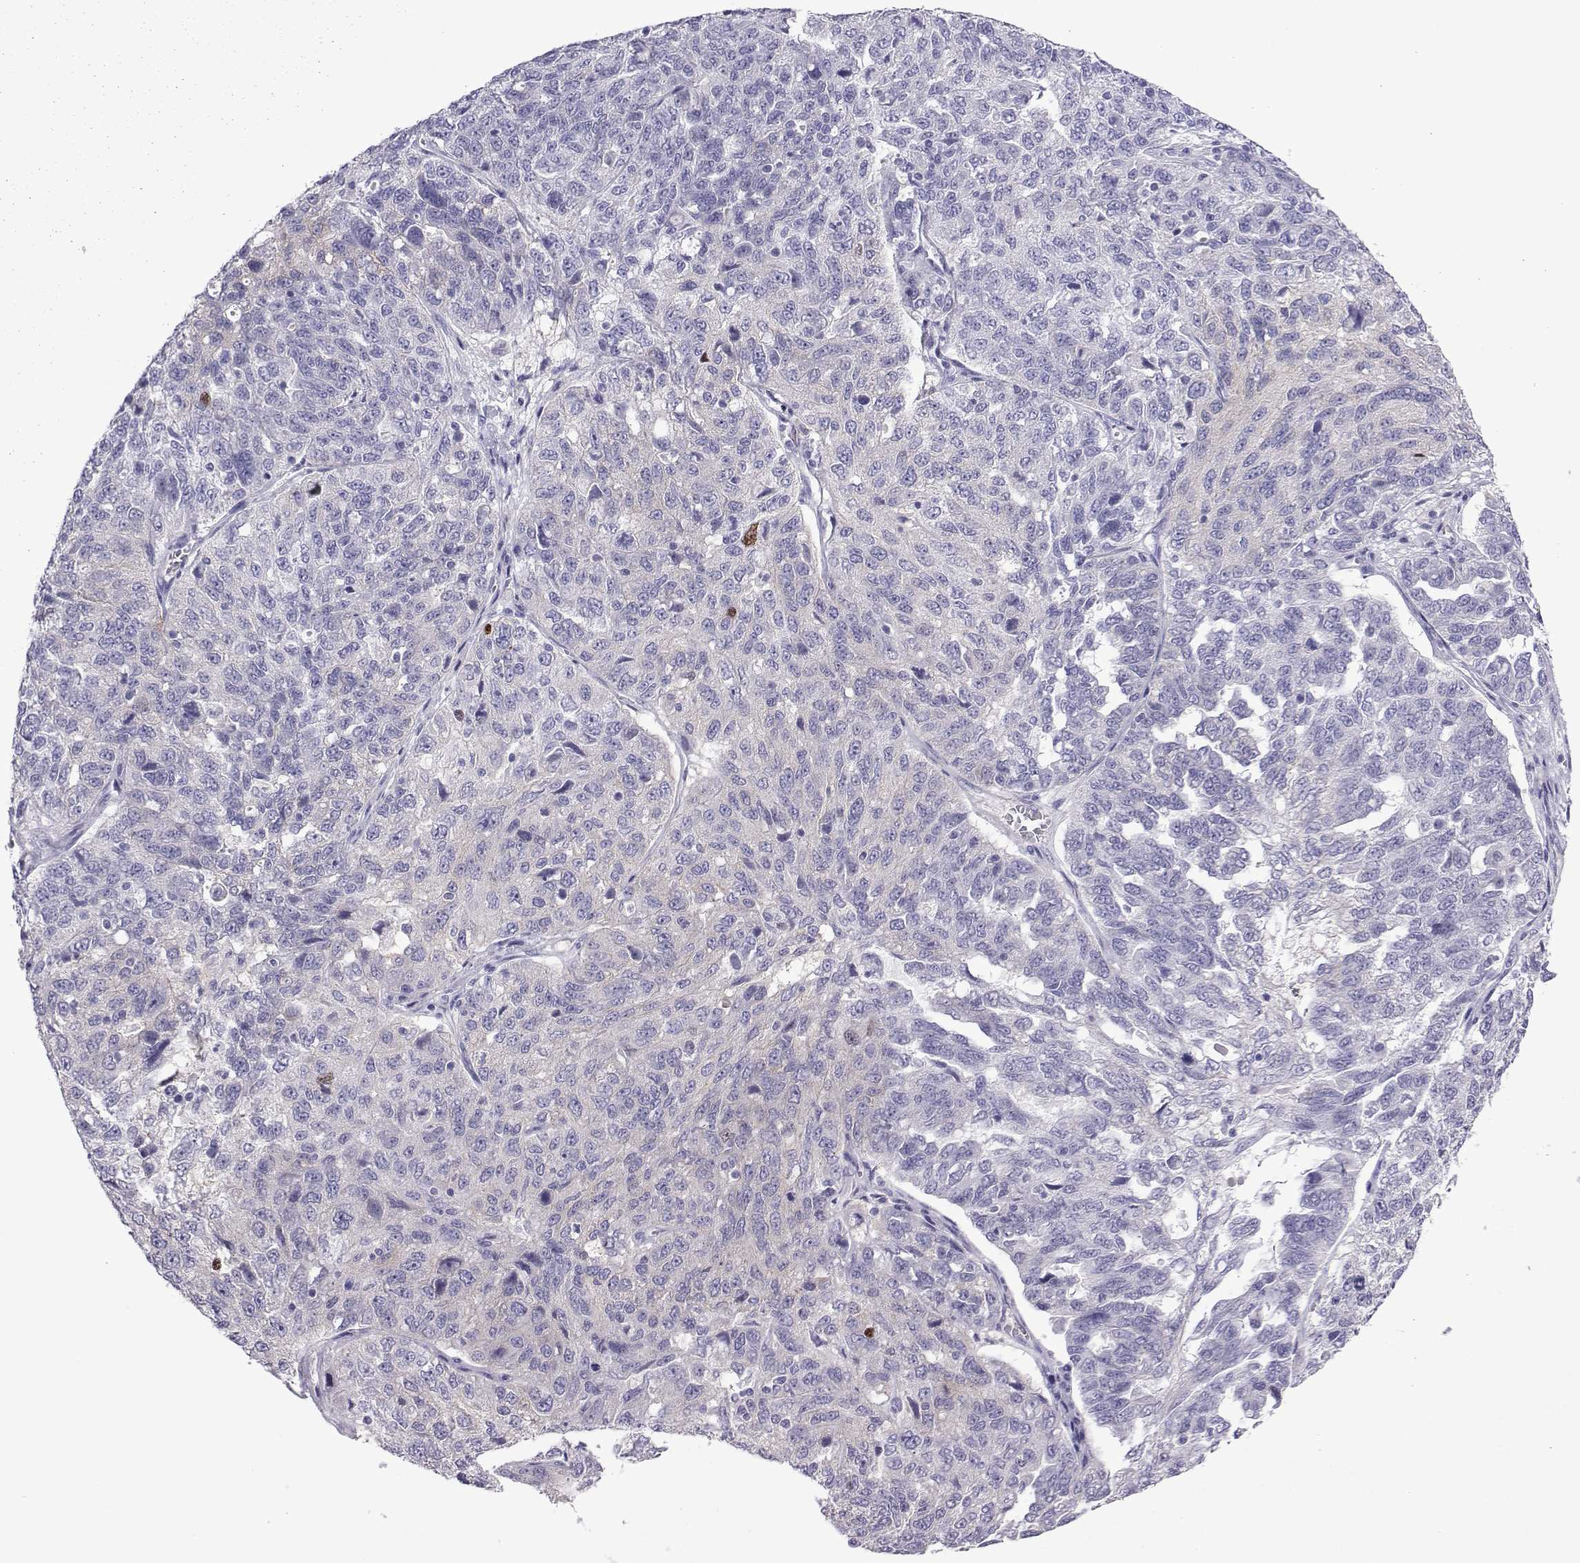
{"staining": {"intensity": "negative", "quantity": "none", "location": "none"}, "tissue": "ovarian cancer", "cell_type": "Tumor cells", "image_type": "cancer", "snomed": [{"axis": "morphology", "description": "Cystadenocarcinoma, serous, NOS"}, {"axis": "topography", "description": "Ovary"}], "caption": "This is an IHC histopathology image of ovarian cancer (serous cystadenocarcinoma). There is no expression in tumor cells.", "gene": "COL22A1", "patient": {"sex": "female", "age": 71}}